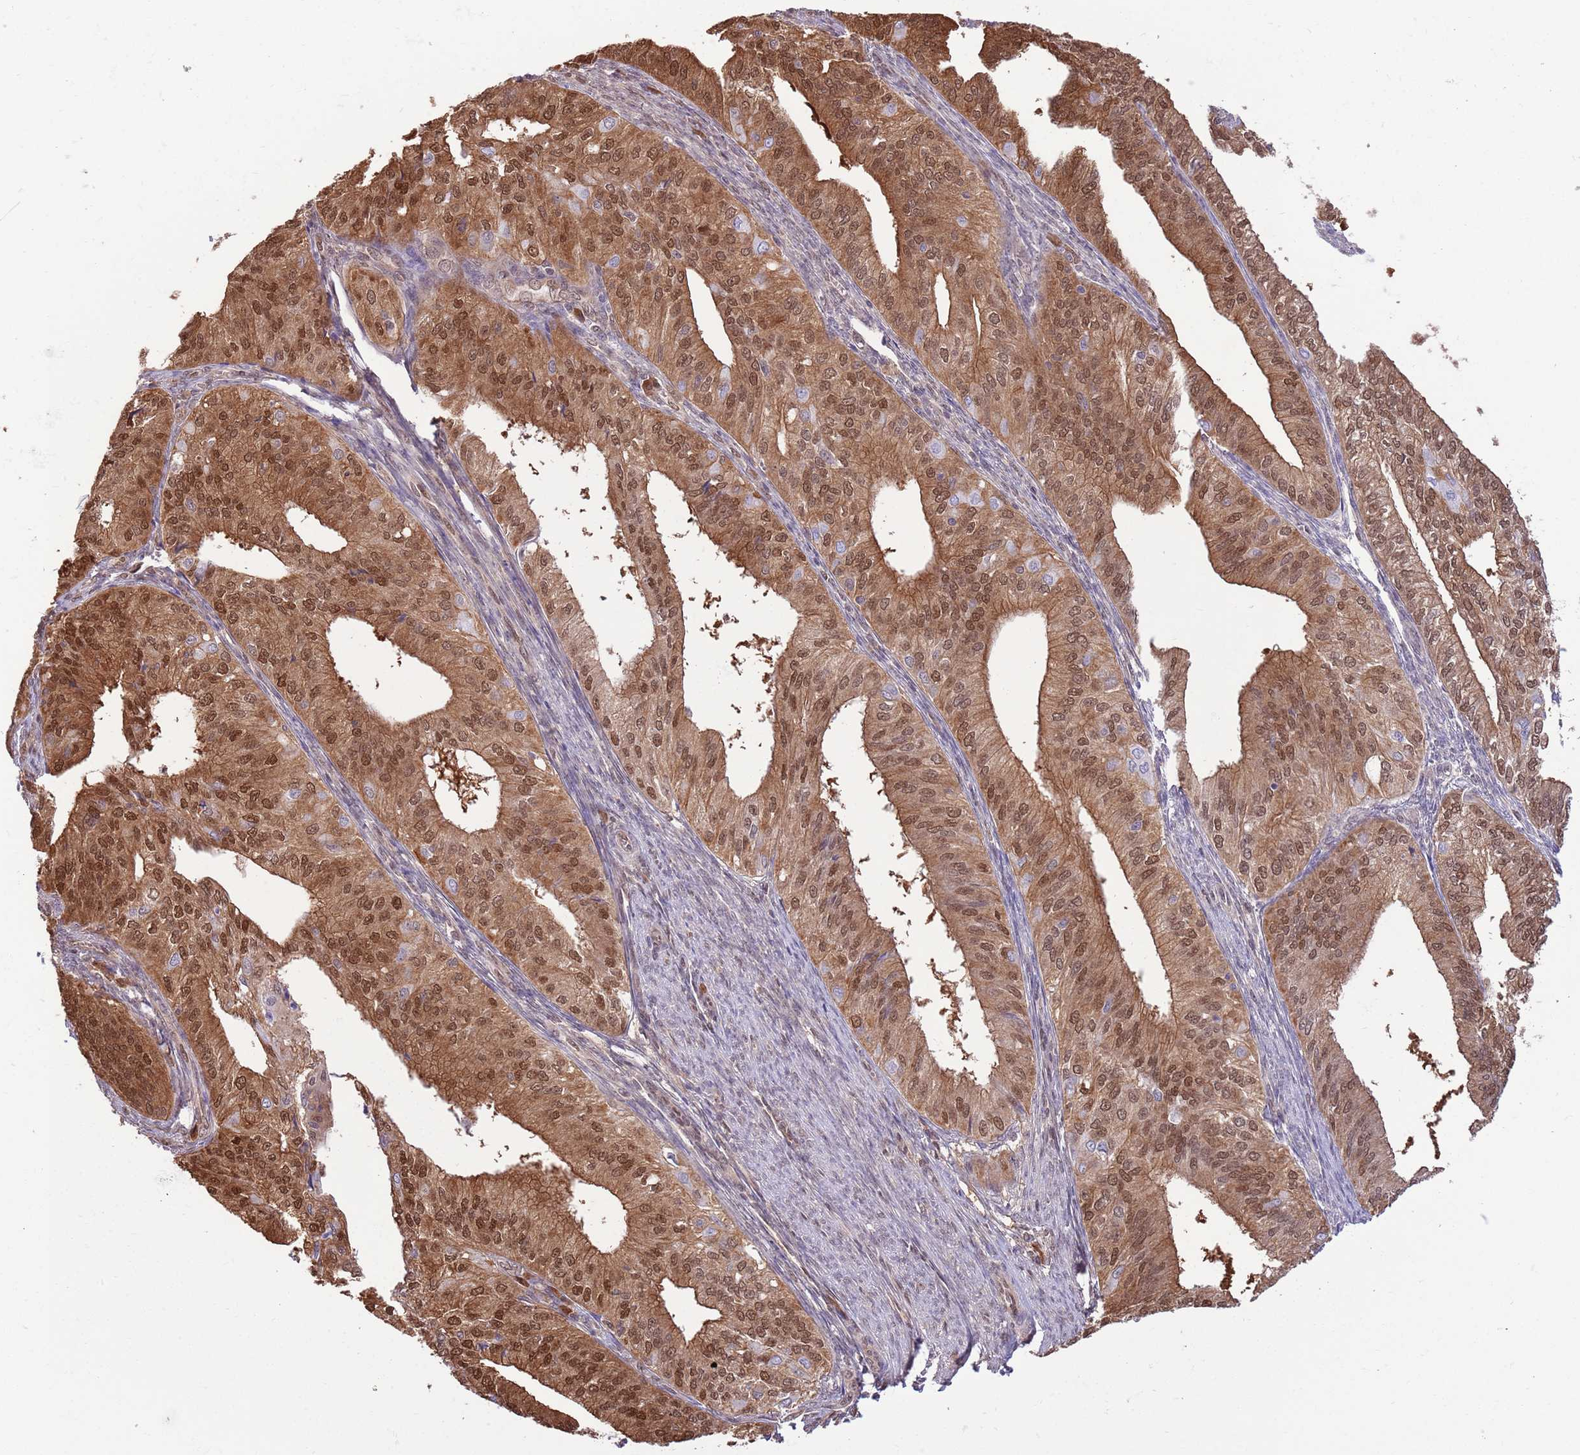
{"staining": {"intensity": "strong", "quantity": ">75%", "location": "cytoplasmic/membranous,nuclear"}, "tissue": "endometrial cancer", "cell_type": "Tumor cells", "image_type": "cancer", "snomed": [{"axis": "morphology", "description": "Adenocarcinoma, NOS"}, {"axis": "topography", "description": "Endometrium"}], "caption": "Protein positivity by IHC reveals strong cytoplasmic/membranous and nuclear expression in approximately >75% of tumor cells in endometrial cancer (adenocarcinoma).", "gene": "NSFL1C", "patient": {"sex": "female", "age": 50}}